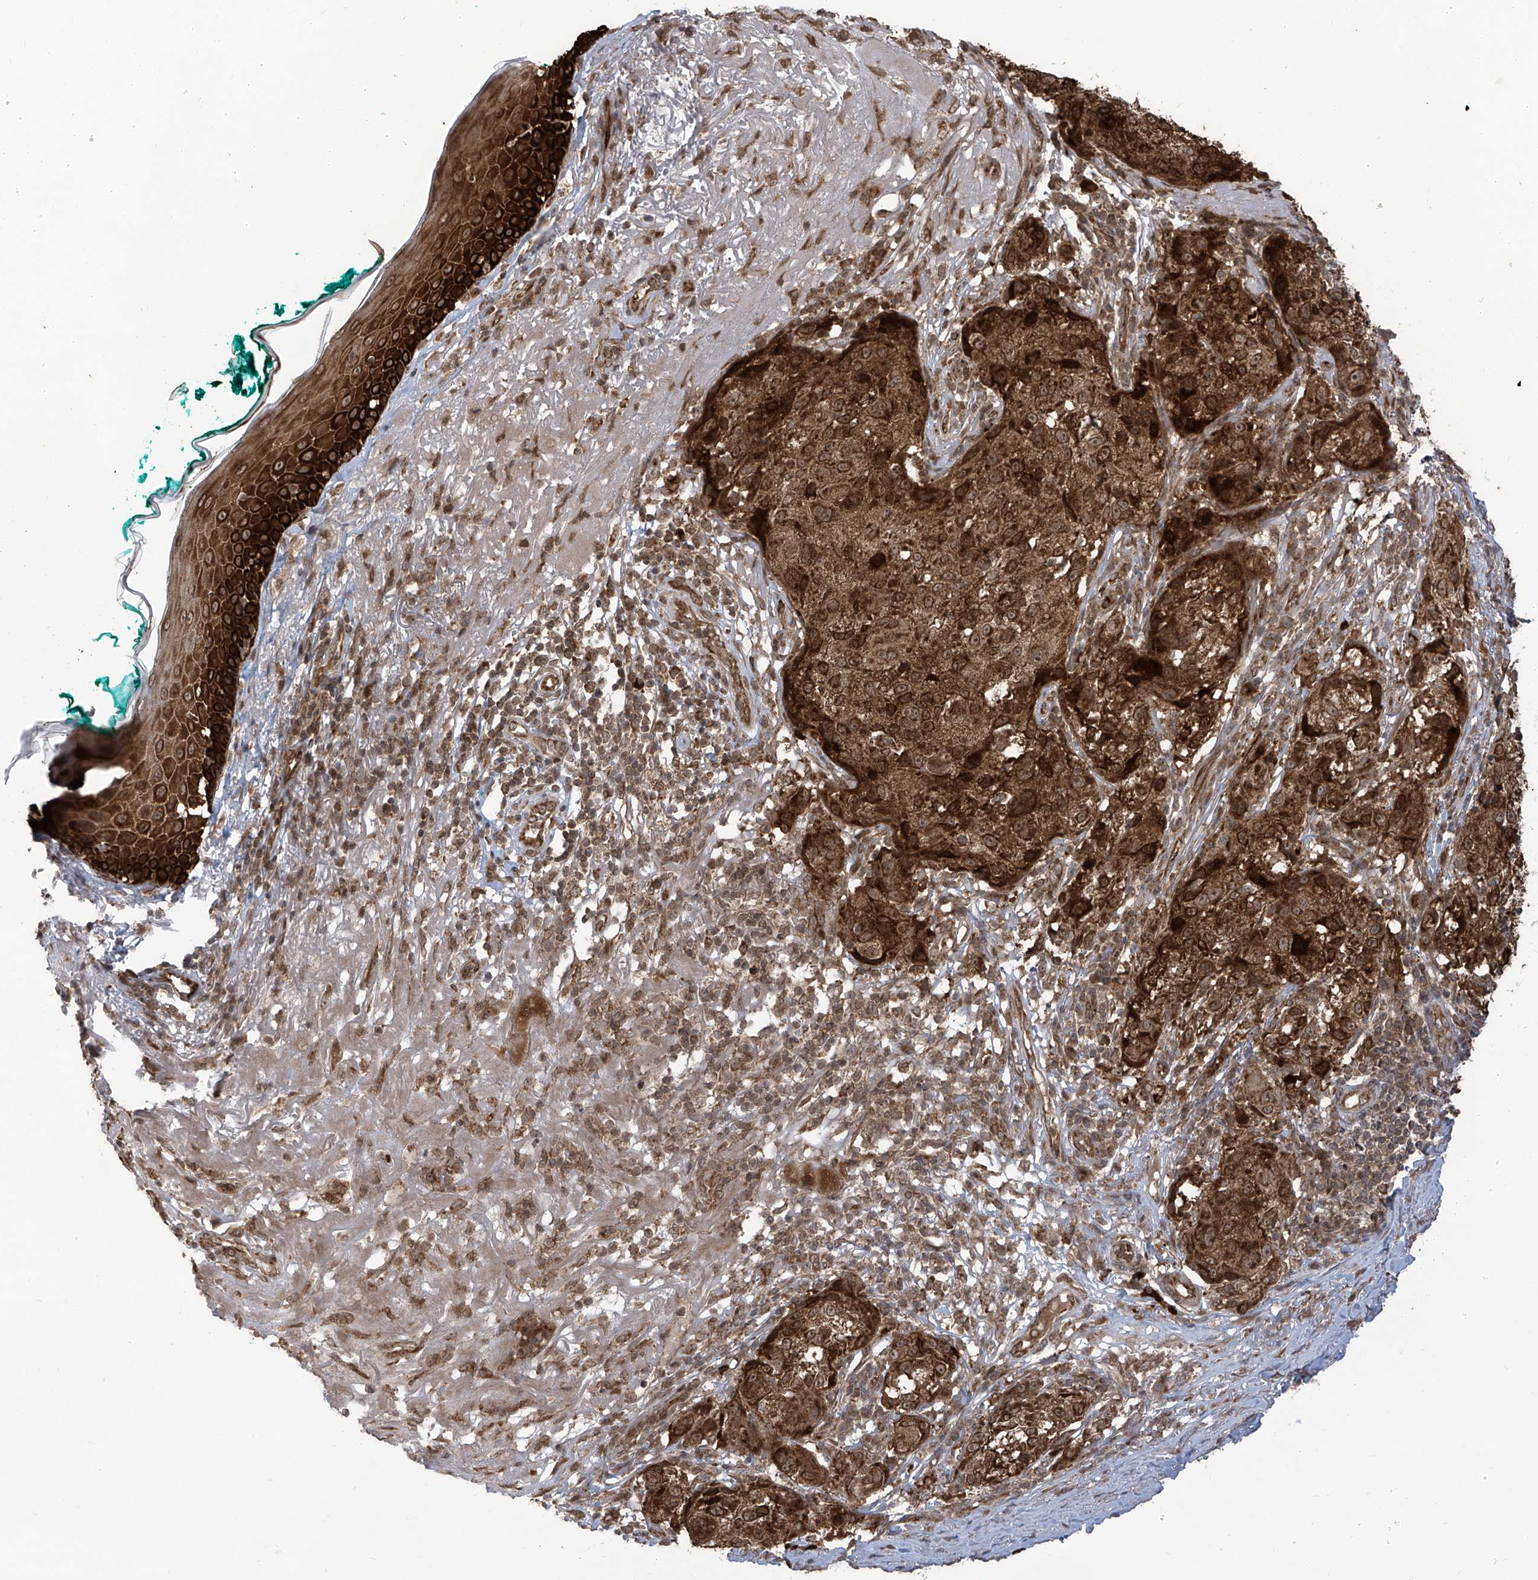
{"staining": {"intensity": "strong", "quantity": ">75%", "location": "cytoplasmic/membranous"}, "tissue": "melanoma", "cell_type": "Tumor cells", "image_type": "cancer", "snomed": [{"axis": "morphology", "description": "Necrosis, NOS"}, {"axis": "morphology", "description": "Malignant melanoma, NOS"}, {"axis": "topography", "description": "Skin"}], "caption": "Melanoma stained with DAB immunohistochemistry reveals high levels of strong cytoplasmic/membranous staining in approximately >75% of tumor cells. Immunohistochemistry stains the protein of interest in brown and the nuclei are stained blue.", "gene": "TRIM67", "patient": {"sex": "female", "age": 87}}